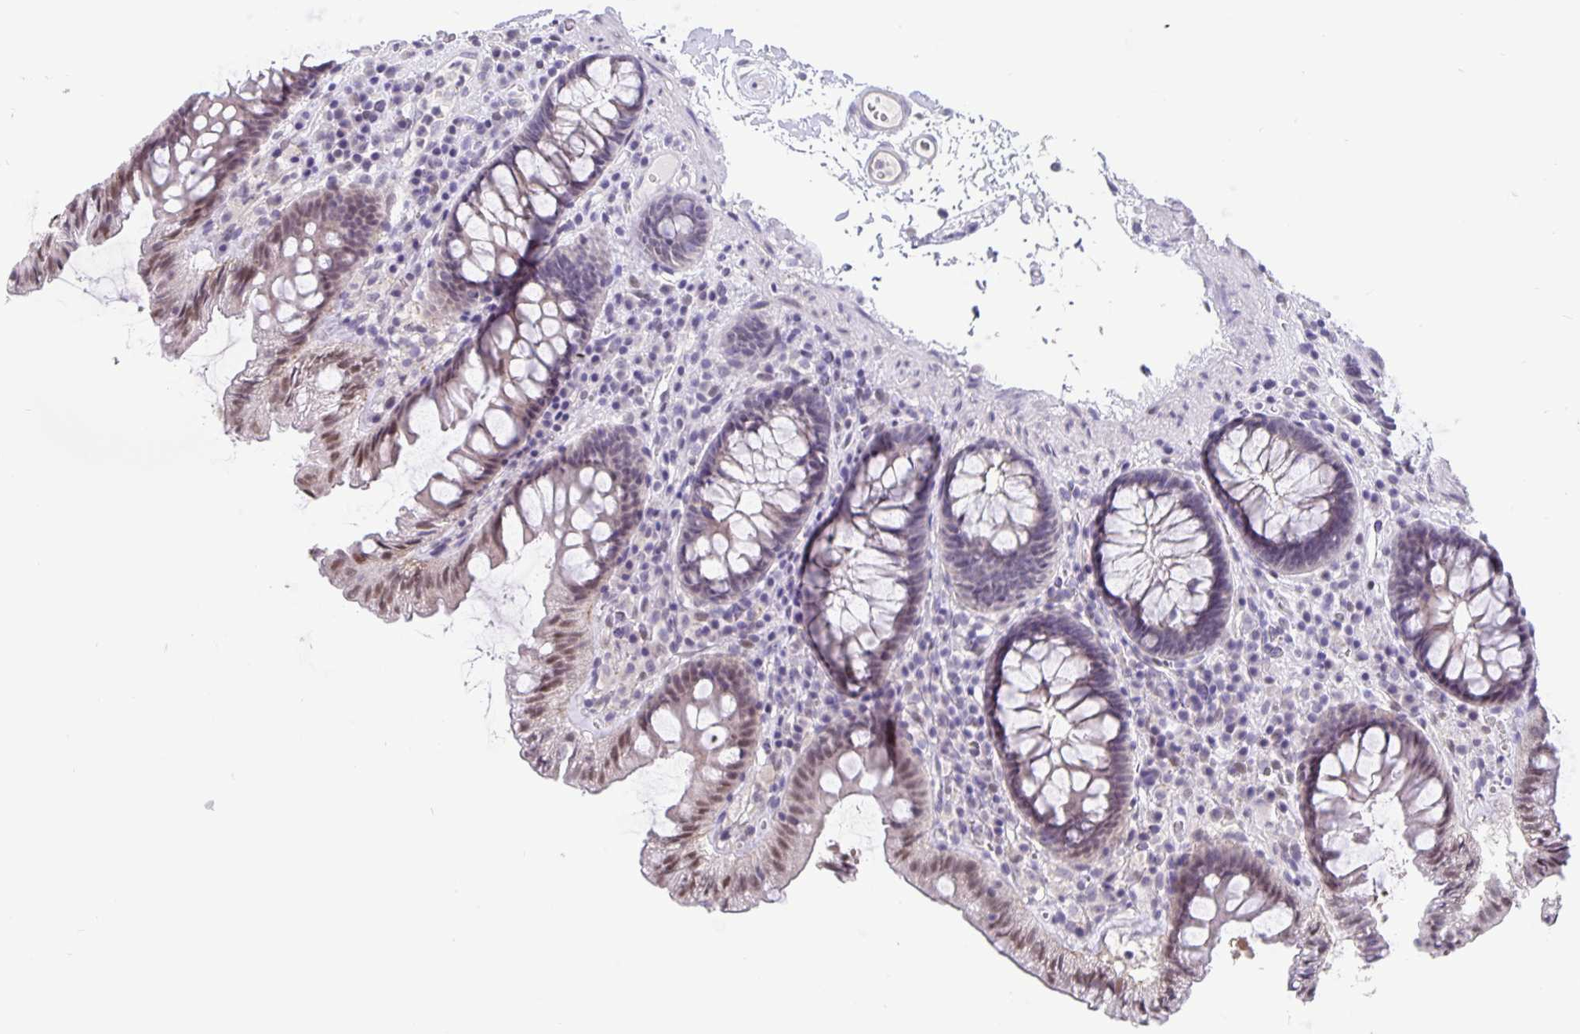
{"staining": {"intensity": "negative", "quantity": "none", "location": "none"}, "tissue": "colon", "cell_type": "Endothelial cells", "image_type": "normal", "snomed": [{"axis": "morphology", "description": "Normal tissue, NOS"}, {"axis": "topography", "description": "Colon"}, {"axis": "topography", "description": "Peripheral nerve tissue"}], "caption": "An IHC photomicrograph of benign colon is shown. There is no staining in endothelial cells of colon. (Immunohistochemistry, brightfield microscopy, high magnification).", "gene": "FOSL2", "patient": {"sex": "male", "age": 84}}